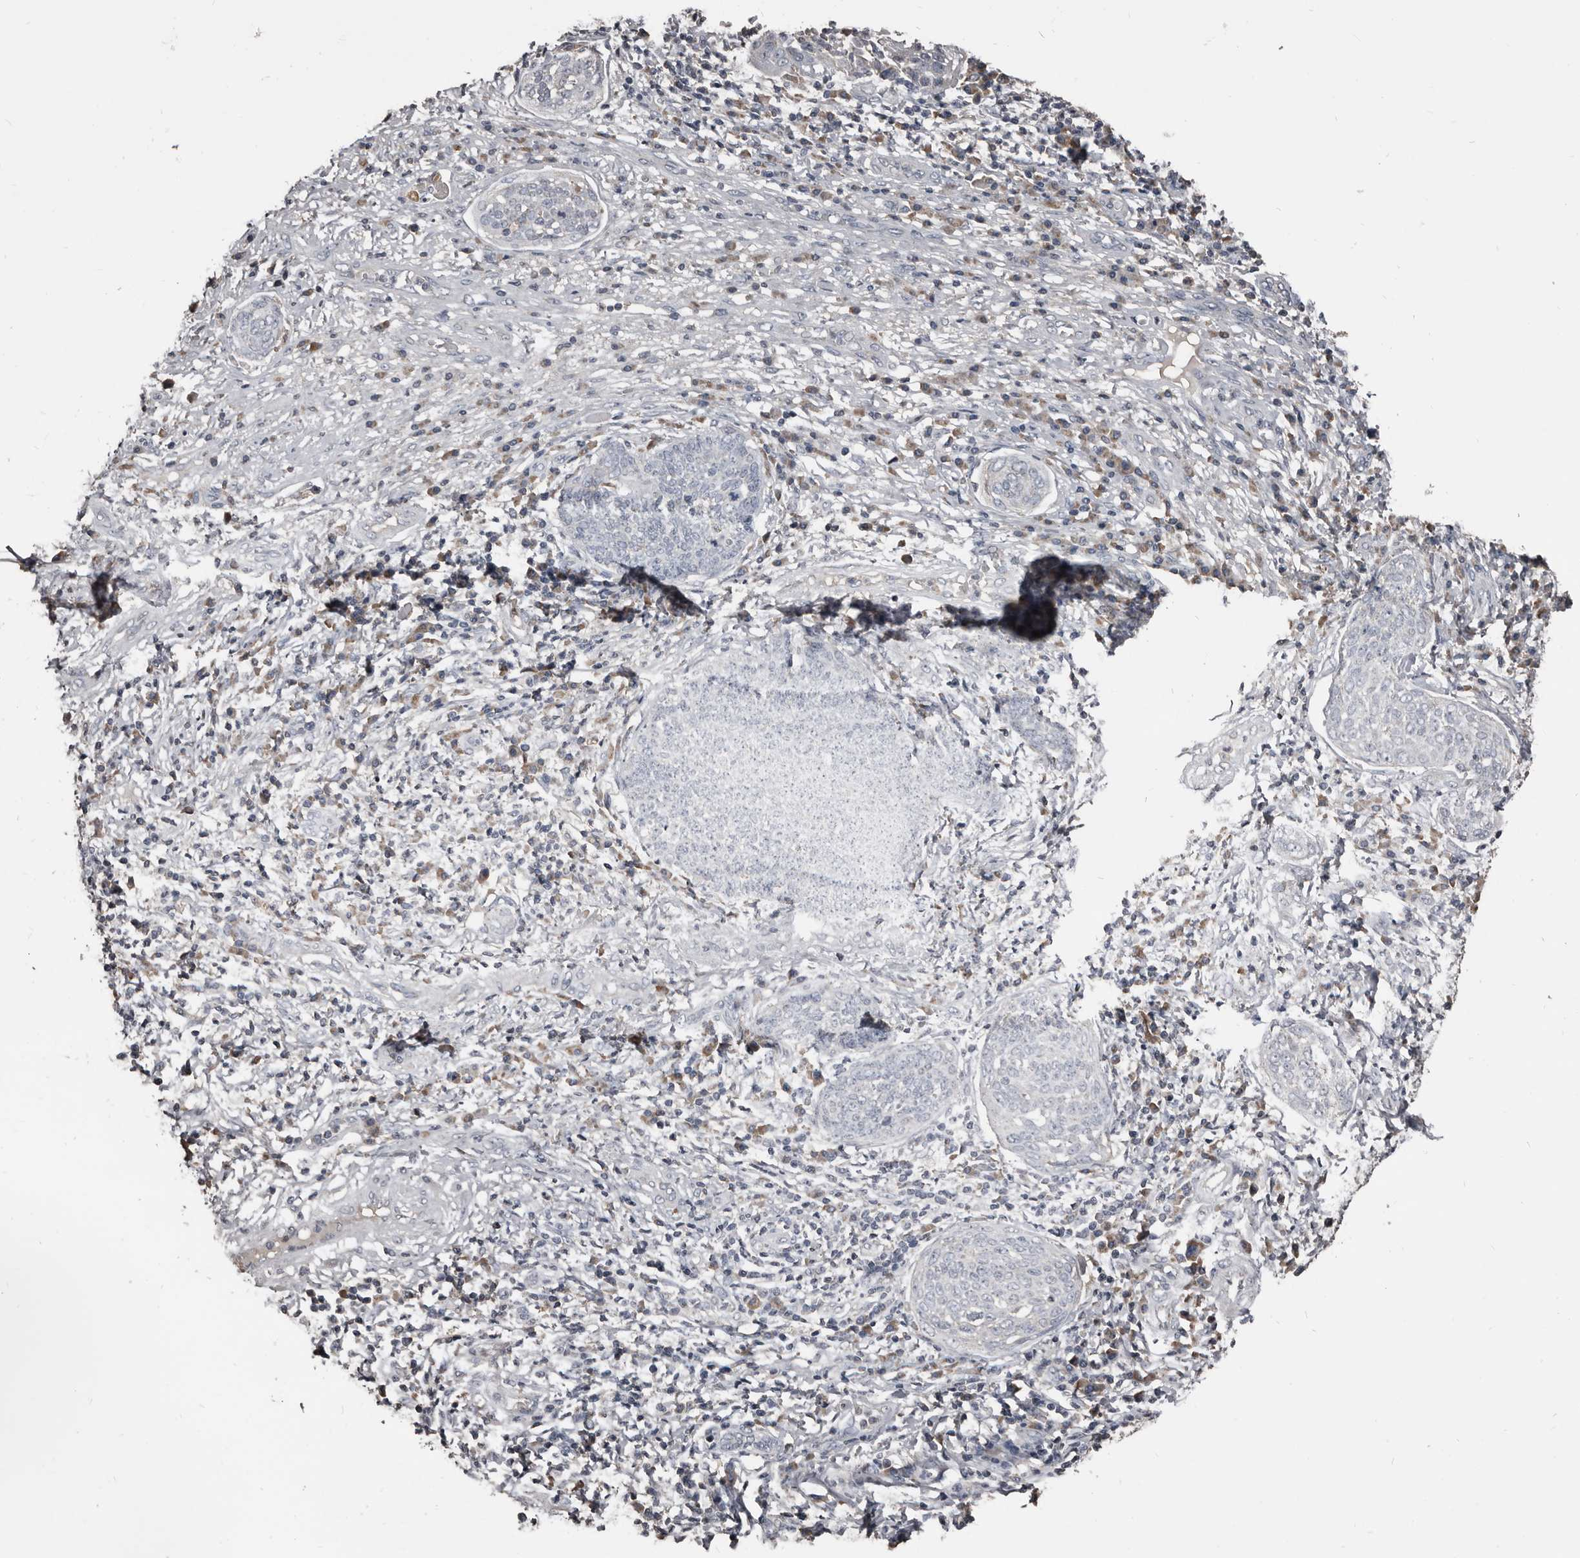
{"staining": {"intensity": "negative", "quantity": "none", "location": "none"}, "tissue": "cervical cancer", "cell_type": "Tumor cells", "image_type": "cancer", "snomed": [{"axis": "morphology", "description": "Squamous cell carcinoma, NOS"}, {"axis": "topography", "description": "Cervix"}], "caption": "Protein analysis of cervical cancer demonstrates no significant positivity in tumor cells.", "gene": "GREB1", "patient": {"sex": "female", "age": 34}}